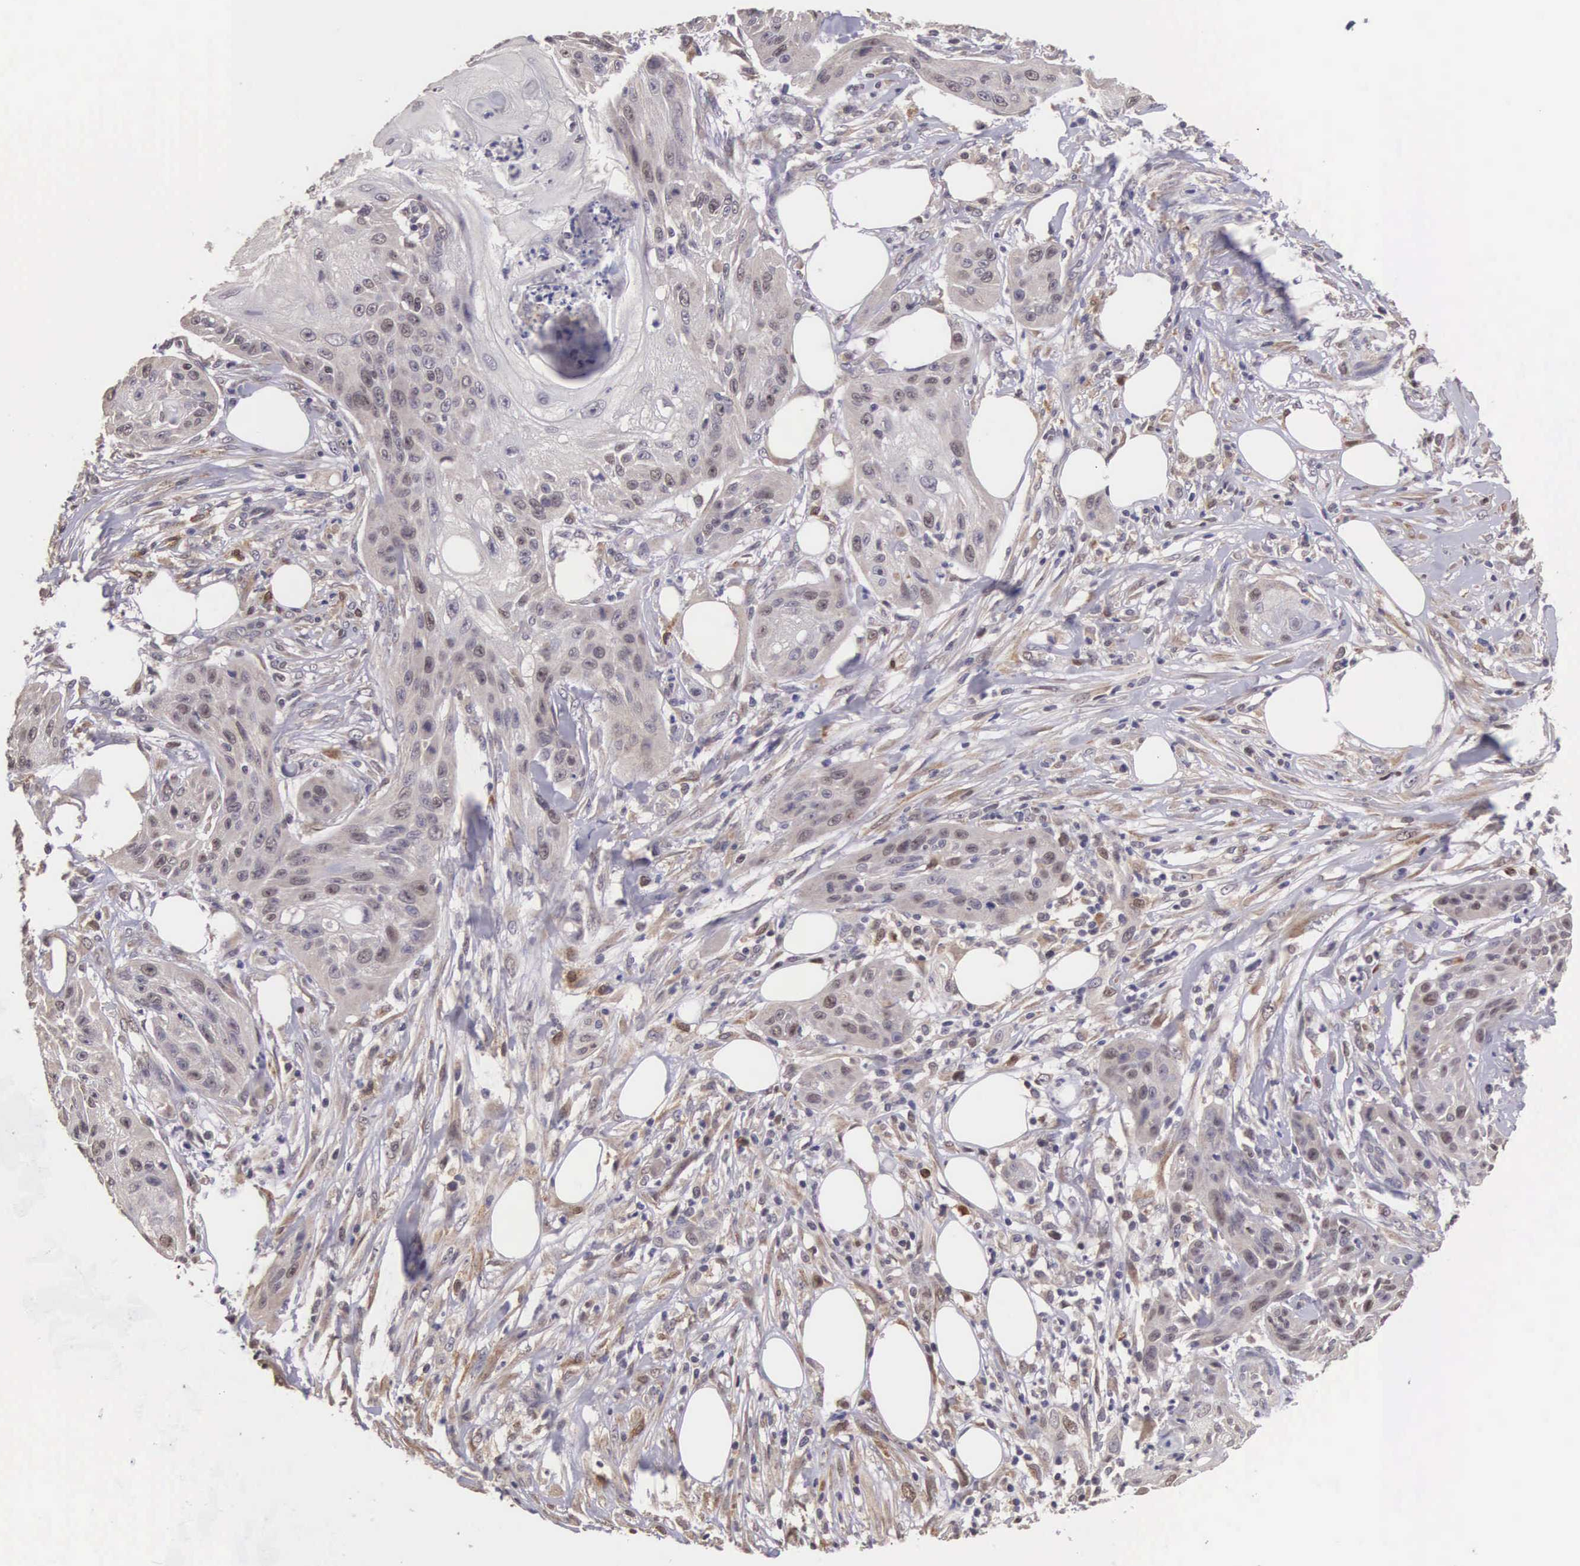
{"staining": {"intensity": "weak", "quantity": "<25%", "location": "cytoplasmic/membranous,nuclear"}, "tissue": "skin cancer", "cell_type": "Tumor cells", "image_type": "cancer", "snomed": [{"axis": "morphology", "description": "Squamous cell carcinoma, NOS"}, {"axis": "topography", "description": "Skin"}], "caption": "Immunohistochemistry (IHC) histopathology image of neoplastic tissue: skin squamous cell carcinoma stained with DAB (3,3'-diaminobenzidine) reveals no significant protein staining in tumor cells.", "gene": "CDC45", "patient": {"sex": "female", "age": 88}}